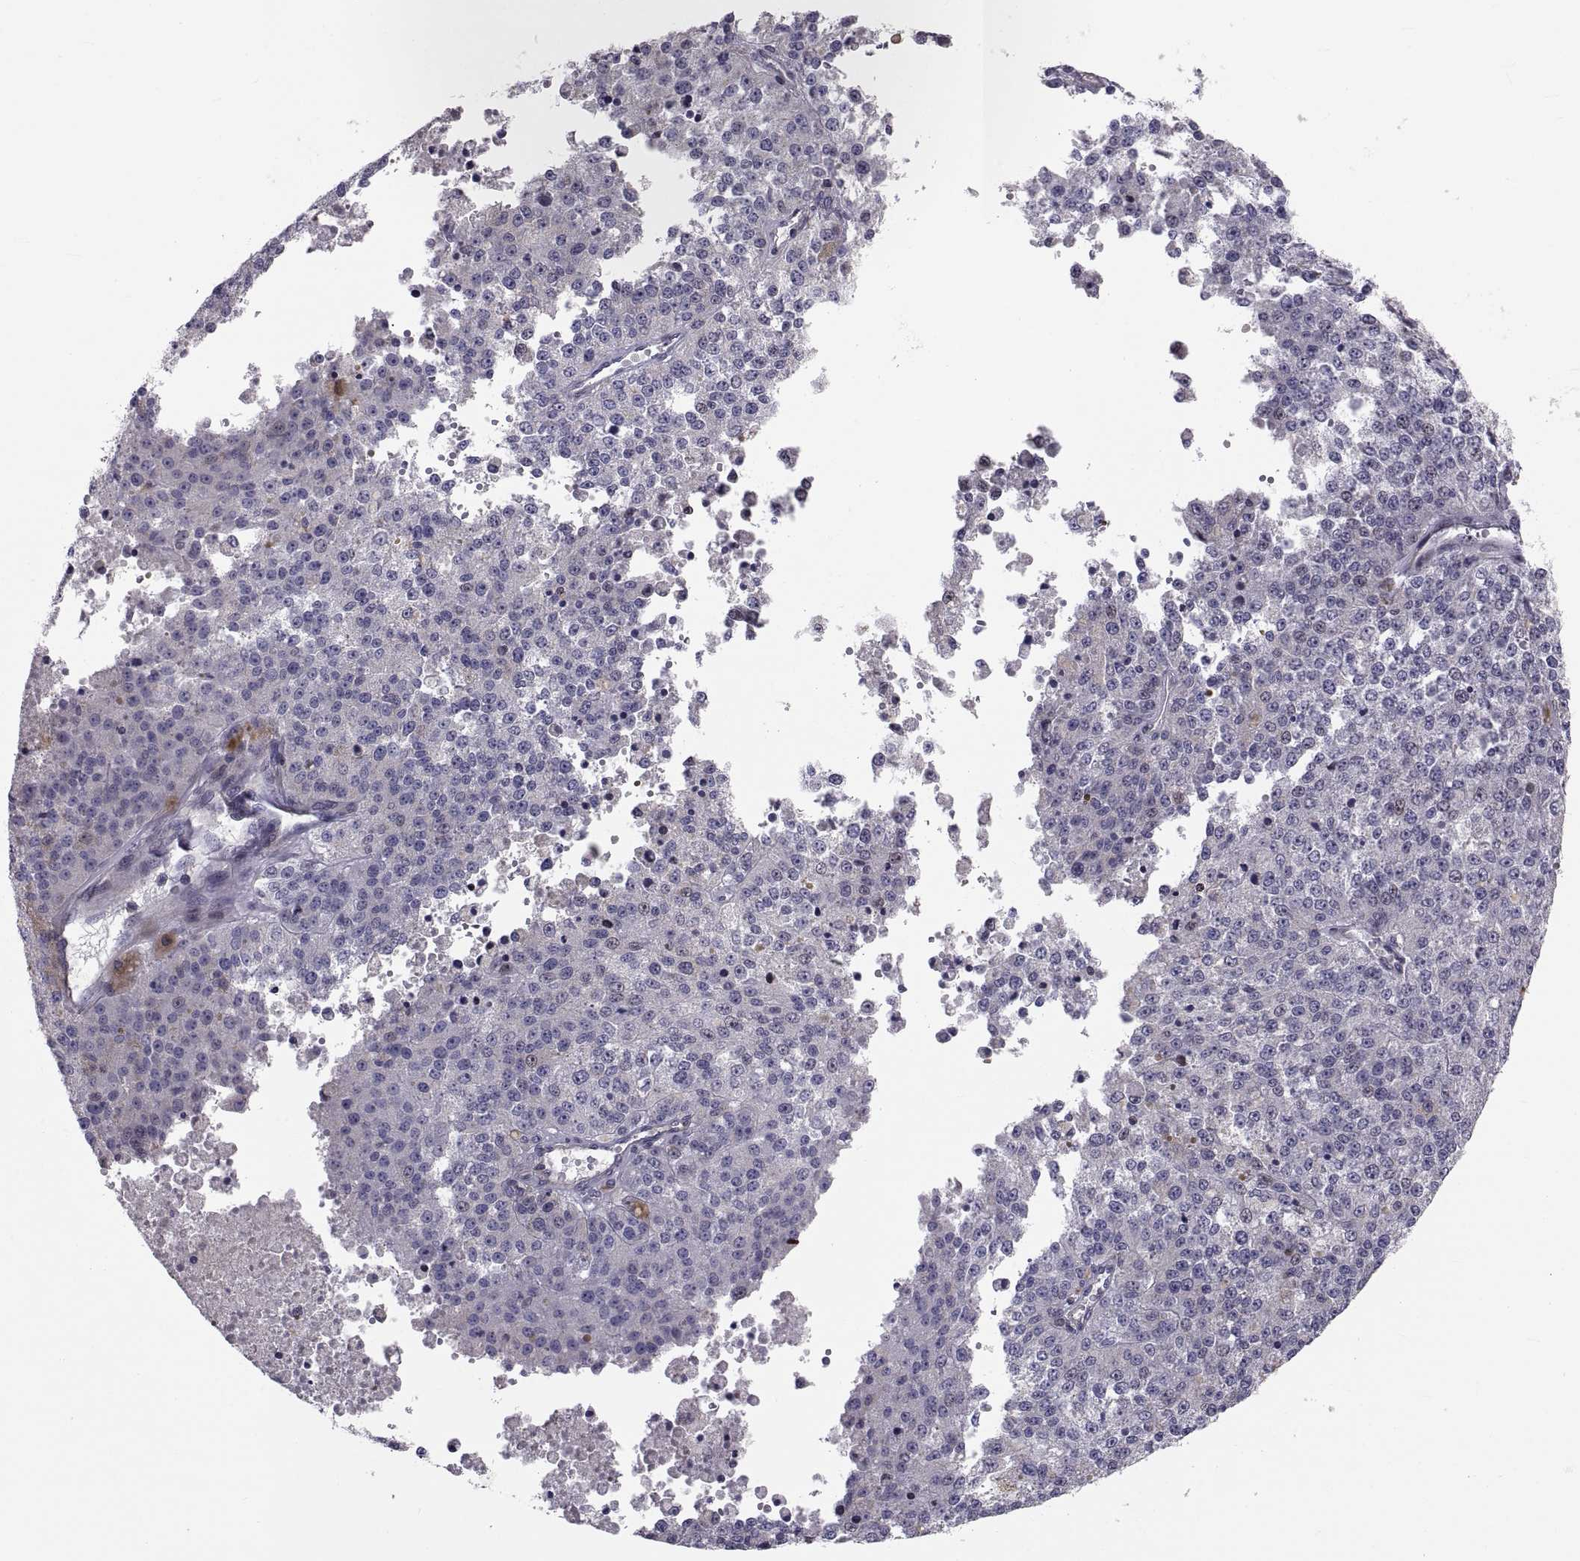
{"staining": {"intensity": "negative", "quantity": "none", "location": "none"}, "tissue": "melanoma", "cell_type": "Tumor cells", "image_type": "cancer", "snomed": [{"axis": "morphology", "description": "Malignant melanoma, Metastatic site"}, {"axis": "topography", "description": "Lymph node"}], "caption": "Human malignant melanoma (metastatic site) stained for a protein using immunohistochemistry shows no positivity in tumor cells.", "gene": "ANO1", "patient": {"sex": "female", "age": 64}}